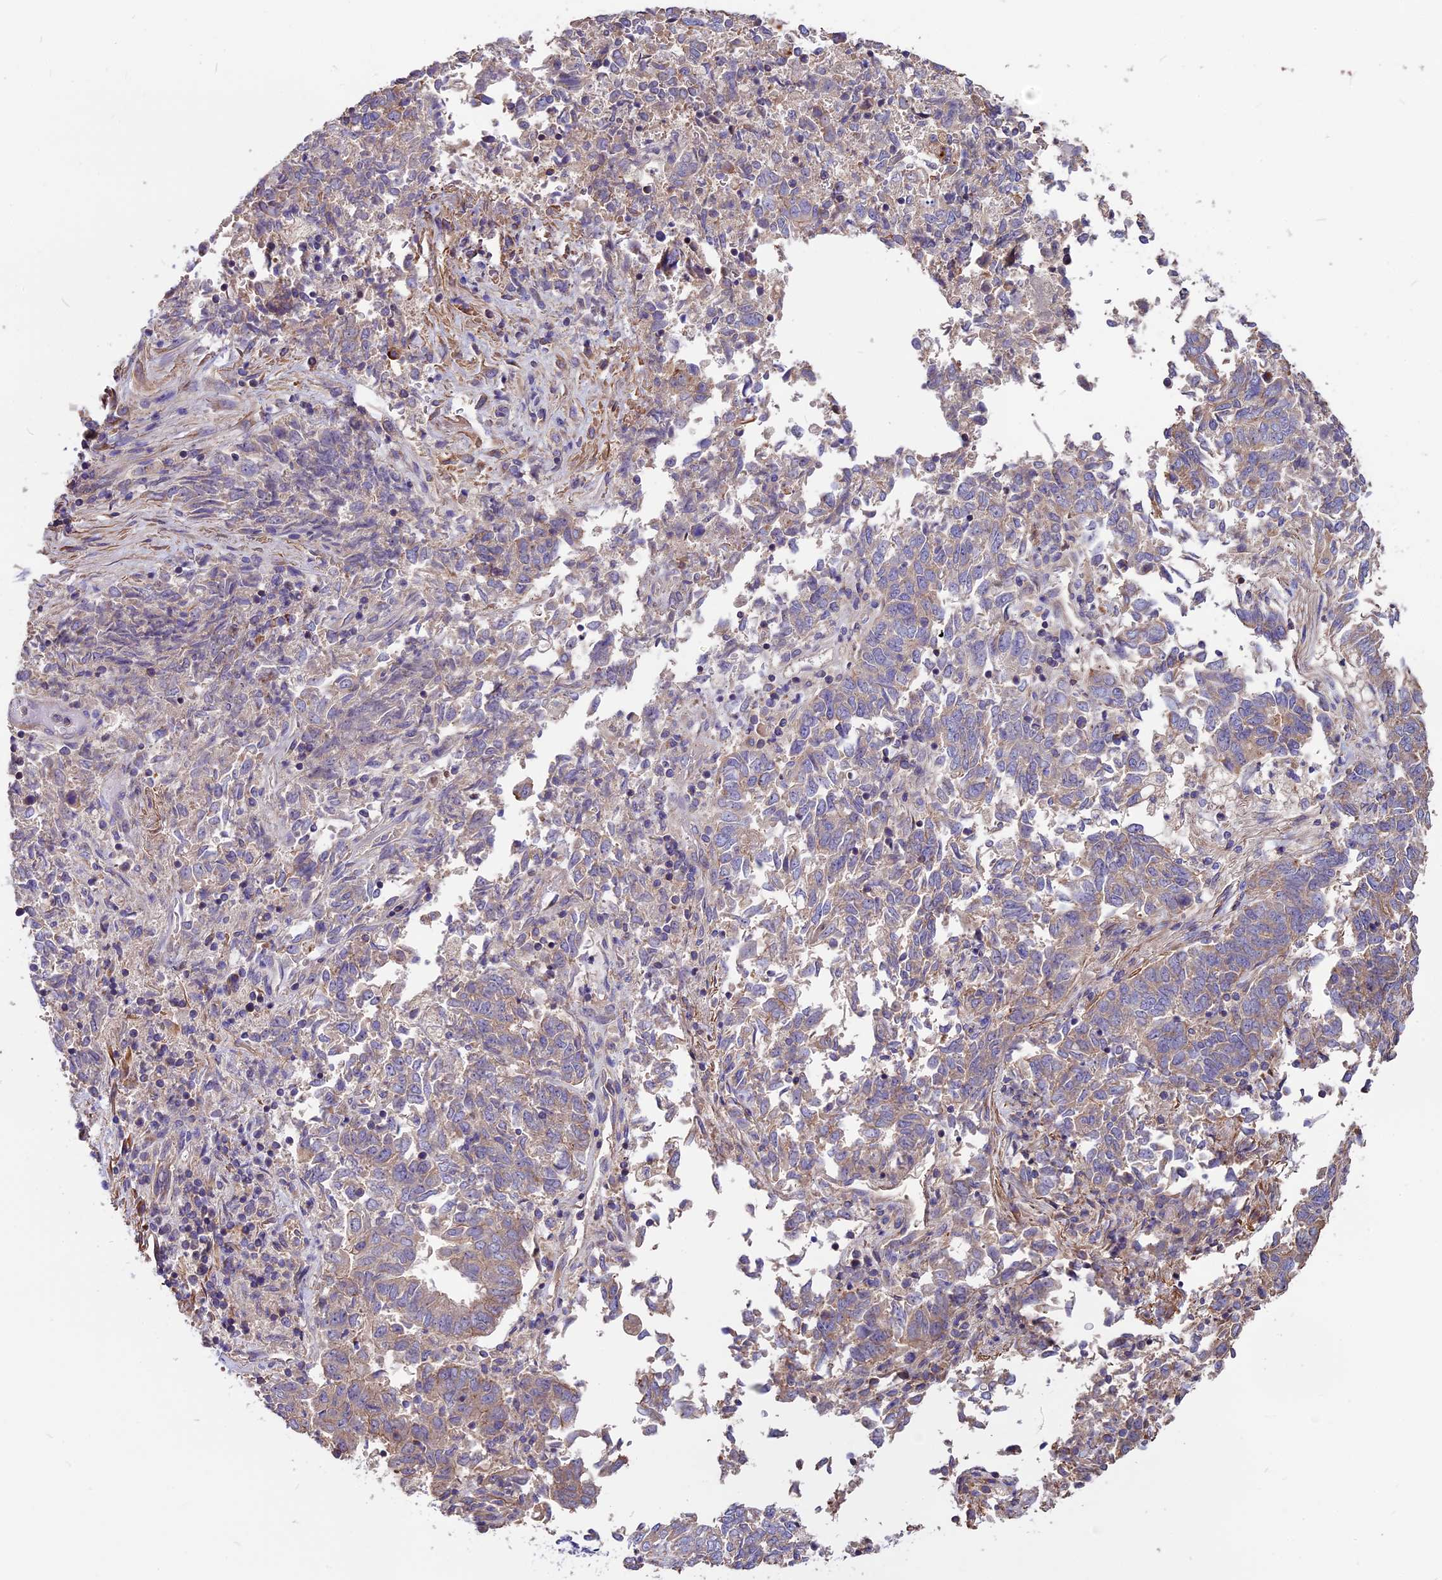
{"staining": {"intensity": "weak", "quantity": "<25%", "location": "cytoplasmic/membranous"}, "tissue": "endometrial cancer", "cell_type": "Tumor cells", "image_type": "cancer", "snomed": [{"axis": "morphology", "description": "Adenocarcinoma, NOS"}, {"axis": "topography", "description": "Endometrium"}], "caption": "DAB (3,3'-diaminobenzidine) immunohistochemical staining of human endometrial cancer (adenocarcinoma) exhibits no significant staining in tumor cells. (DAB IHC, high magnification).", "gene": "ANO3", "patient": {"sex": "female", "age": 80}}